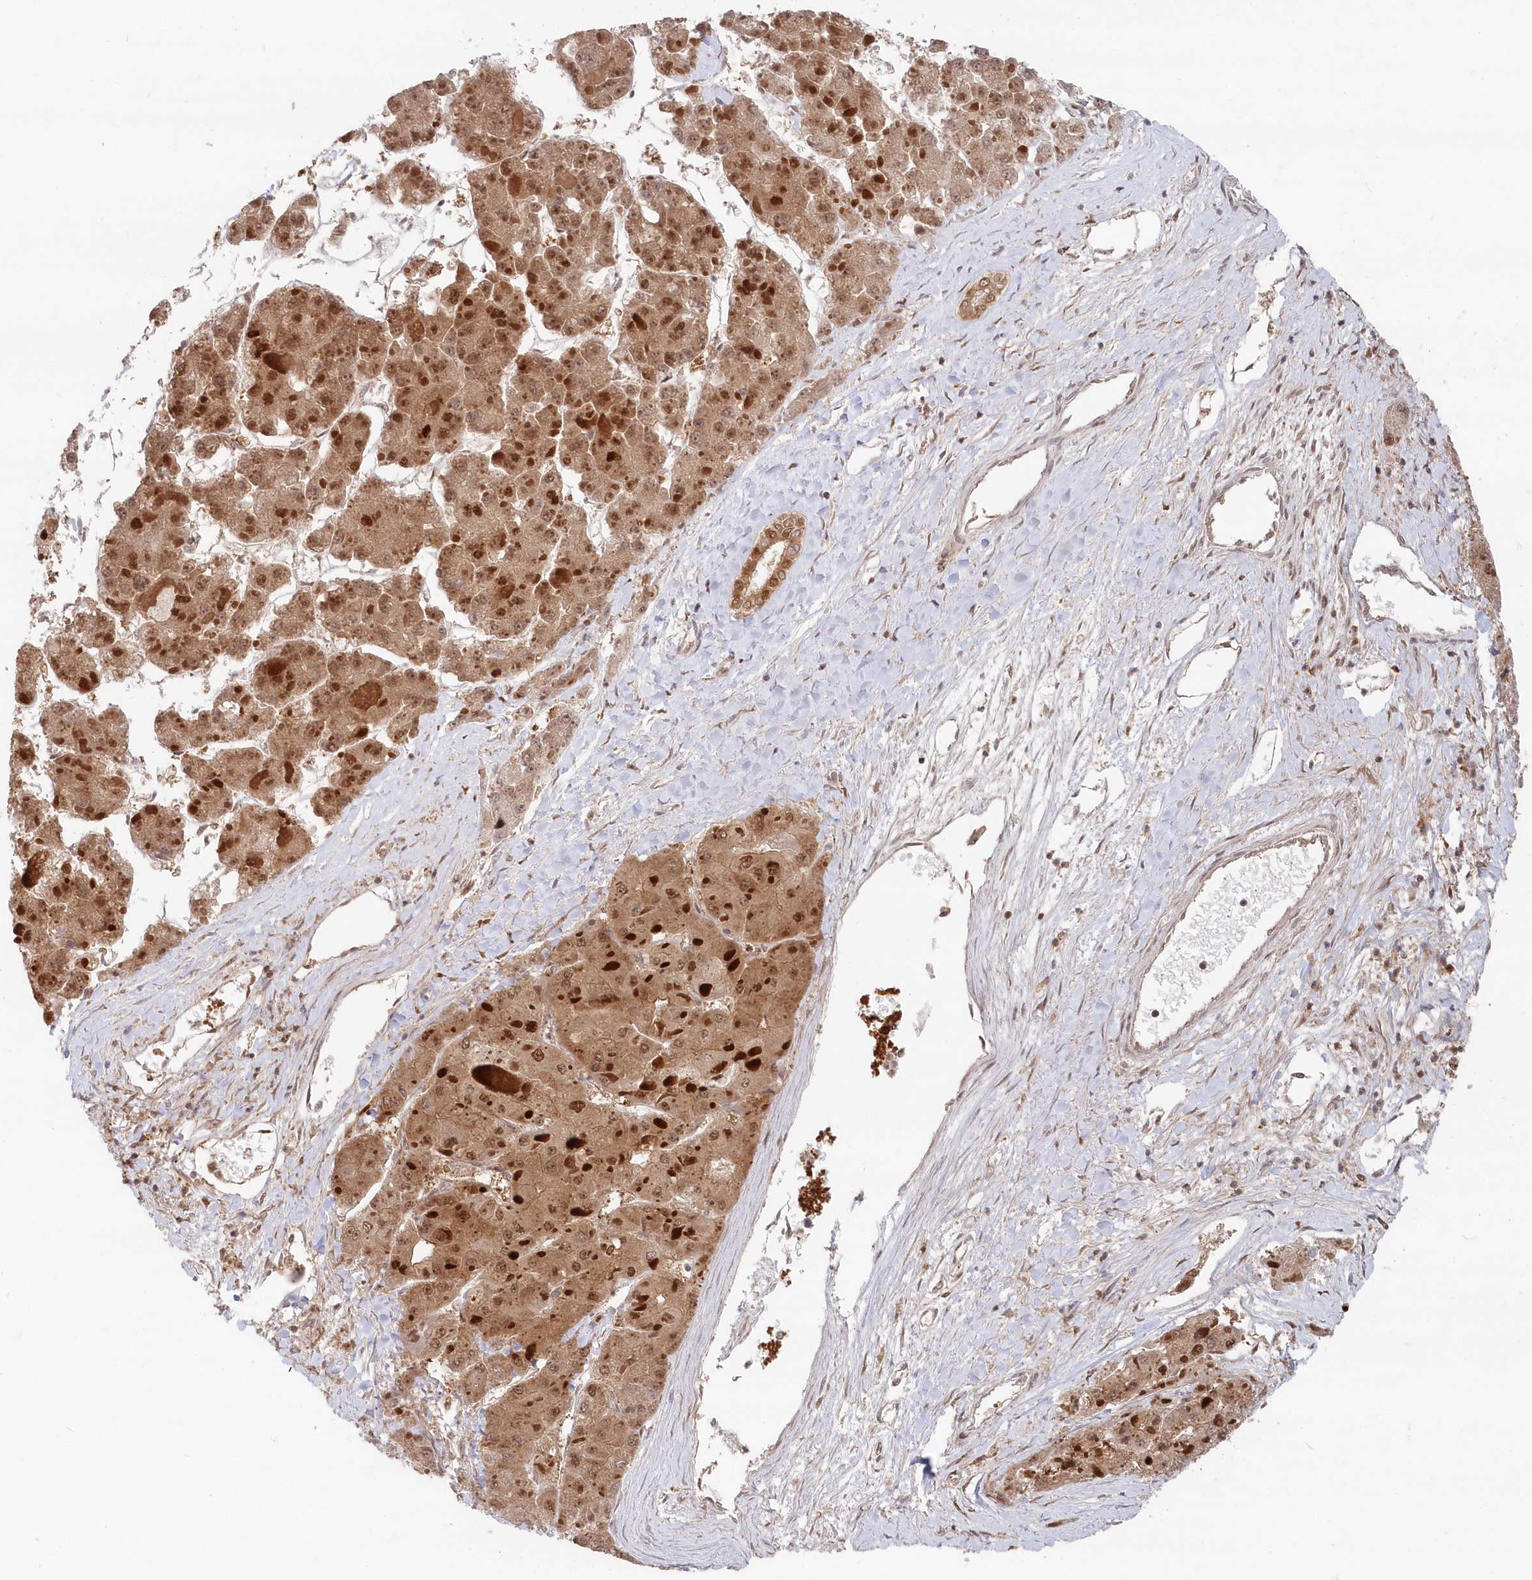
{"staining": {"intensity": "moderate", "quantity": ">75%", "location": "cytoplasmic/membranous,nuclear"}, "tissue": "liver cancer", "cell_type": "Tumor cells", "image_type": "cancer", "snomed": [{"axis": "morphology", "description": "Carcinoma, Hepatocellular, NOS"}, {"axis": "topography", "description": "Liver"}], "caption": "Human liver cancer (hepatocellular carcinoma) stained with a protein marker displays moderate staining in tumor cells.", "gene": "ABHD14B", "patient": {"sex": "female", "age": 73}}